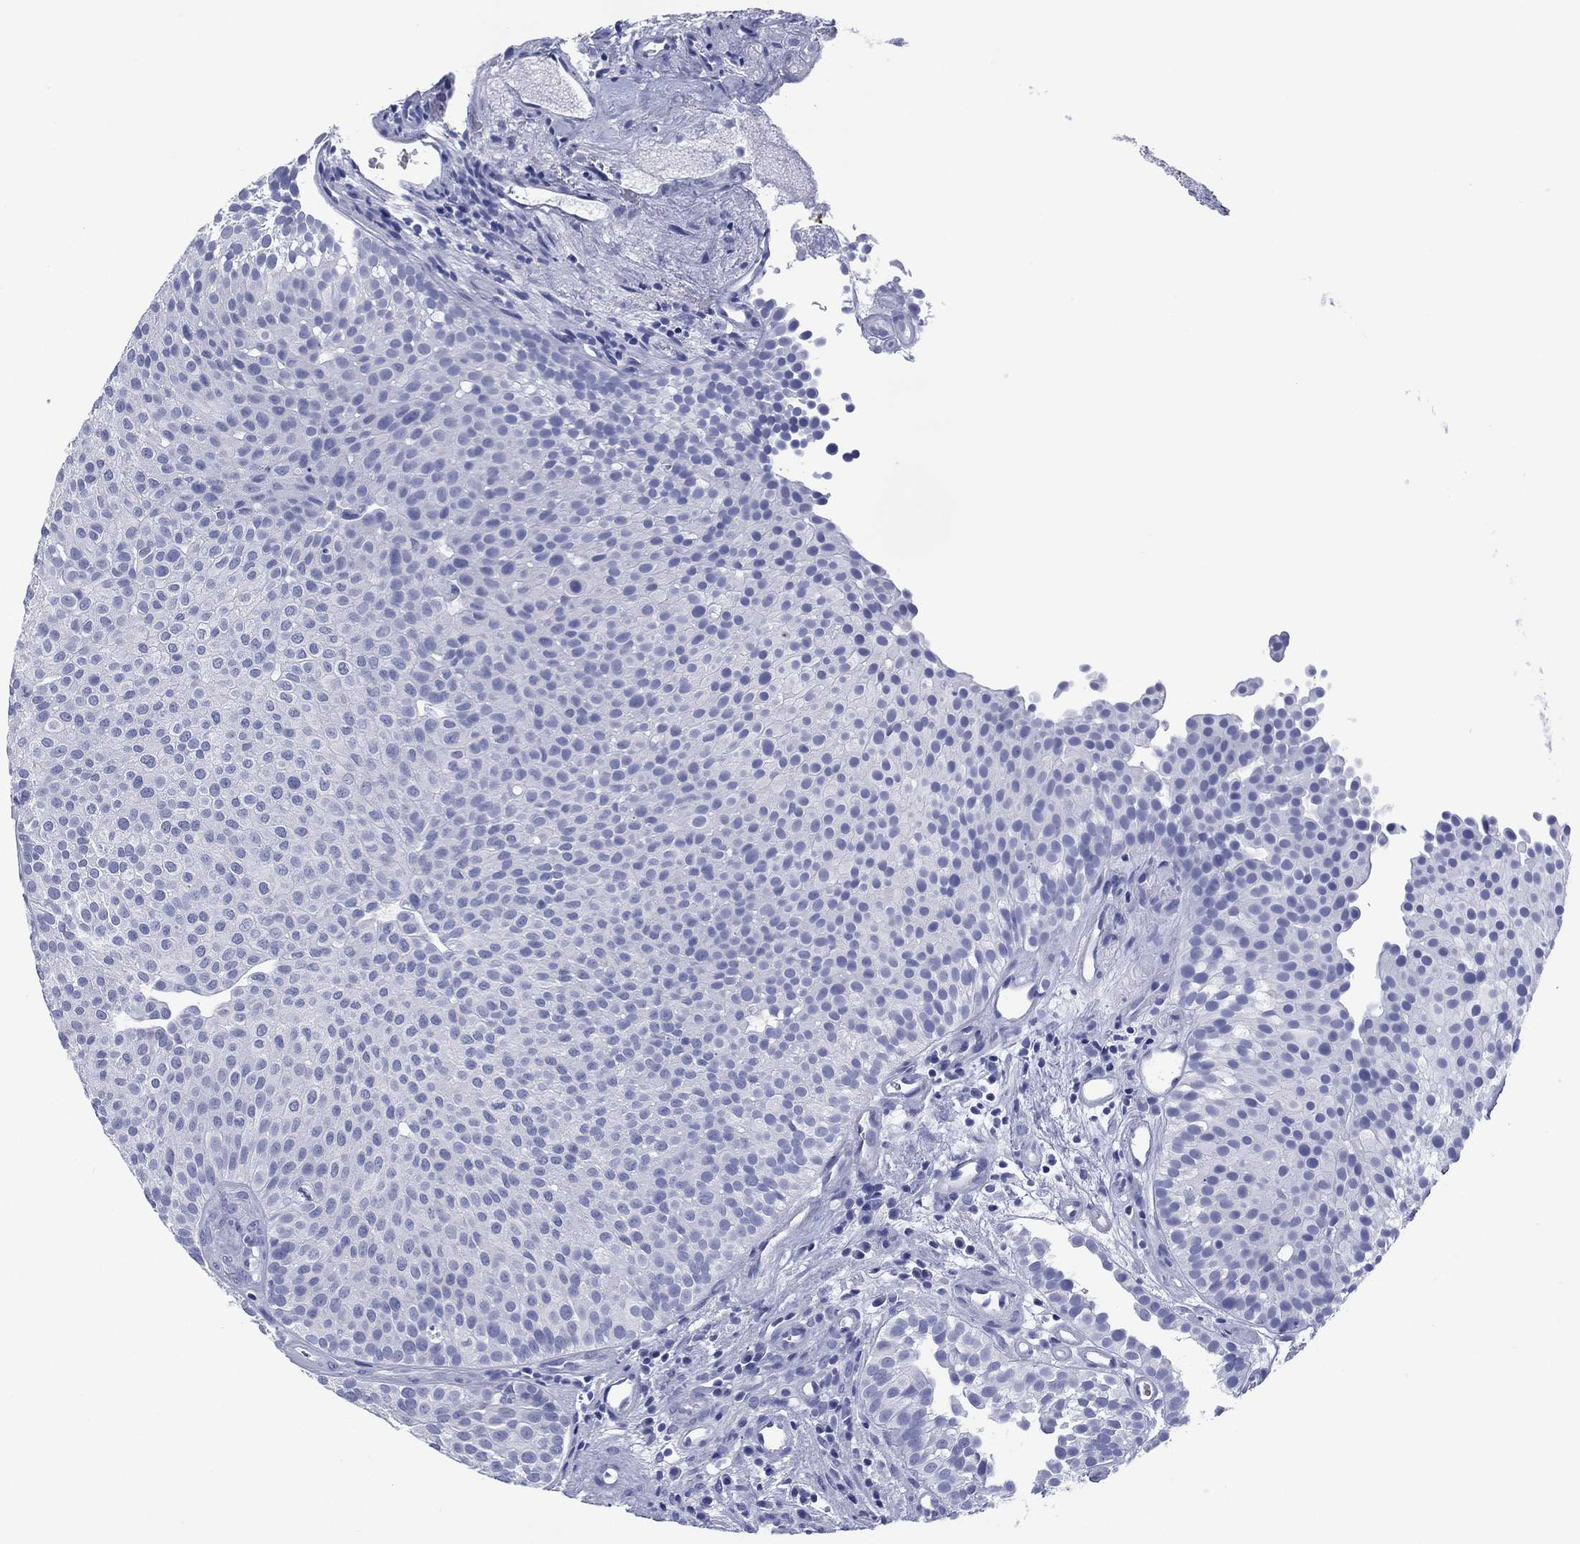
{"staining": {"intensity": "negative", "quantity": "none", "location": "none"}, "tissue": "urothelial cancer", "cell_type": "Tumor cells", "image_type": "cancer", "snomed": [{"axis": "morphology", "description": "Urothelial carcinoma, Low grade"}, {"axis": "topography", "description": "Urinary bladder"}], "caption": "Immunohistochemistry (IHC) photomicrograph of neoplastic tissue: human low-grade urothelial carcinoma stained with DAB (3,3'-diaminobenzidine) demonstrates no significant protein expression in tumor cells. (Stains: DAB immunohistochemistry with hematoxylin counter stain, Microscopy: brightfield microscopy at high magnification).", "gene": "DSG1", "patient": {"sex": "female", "age": 87}}